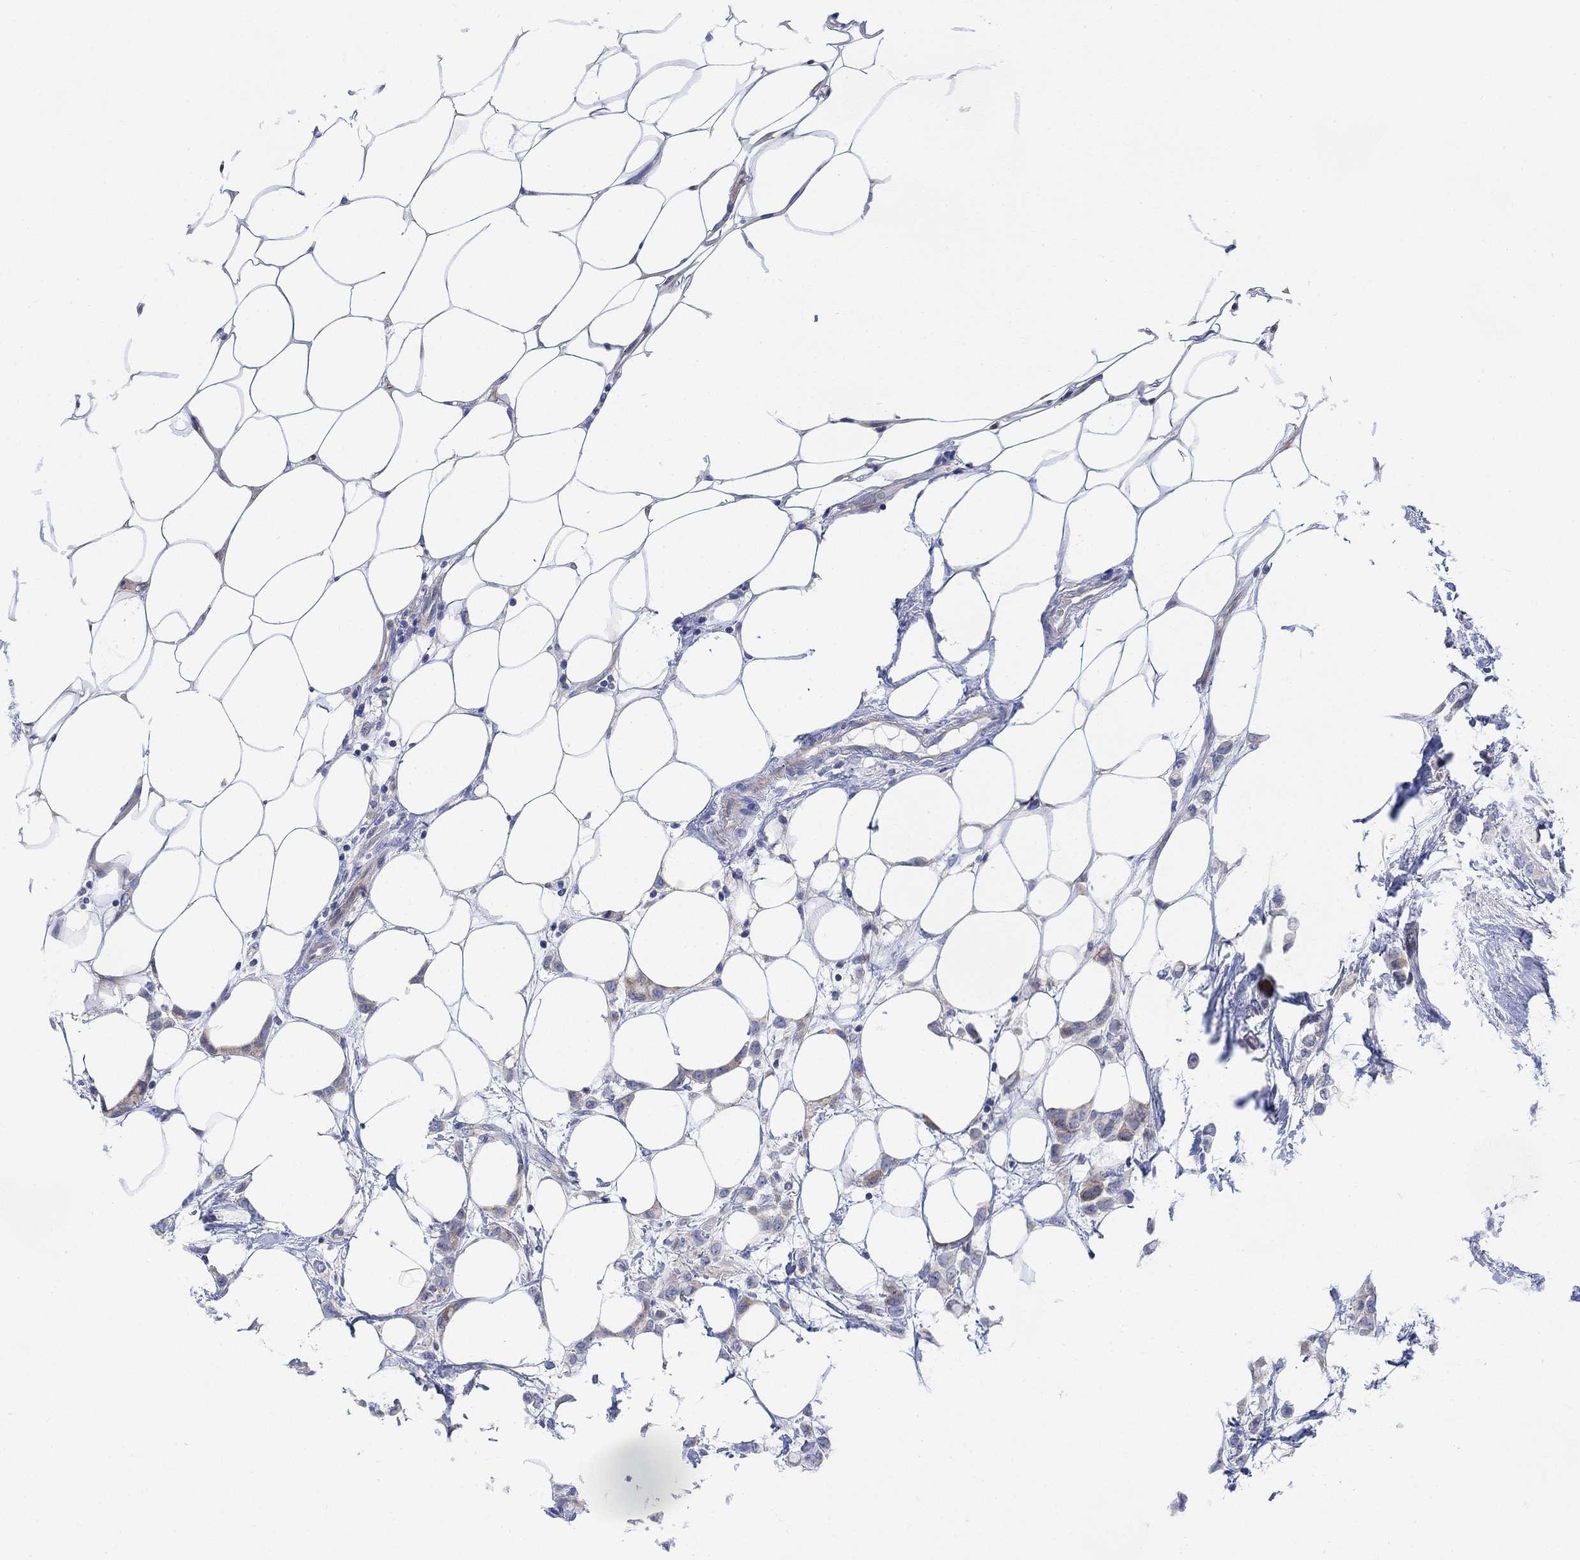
{"staining": {"intensity": "weak", "quantity": "25%-75%", "location": "cytoplasmic/membranous"}, "tissue": "breast cancer", "cell_type": "Tumor cells", "image_type": "cancer", "snomed": [{"axis": "morphology", "description": "Lobular carcinoma"}, {"axis": "topography", "description": "Breast"}], "caption": "Protein staining of breast lobular carcinoma tissue demonstrates weak cytoplasmic/membranous expression in about 25%-75% of tumor cells.", "gene": "ARSK", "patient": {"sex": "female", "age": 66}}